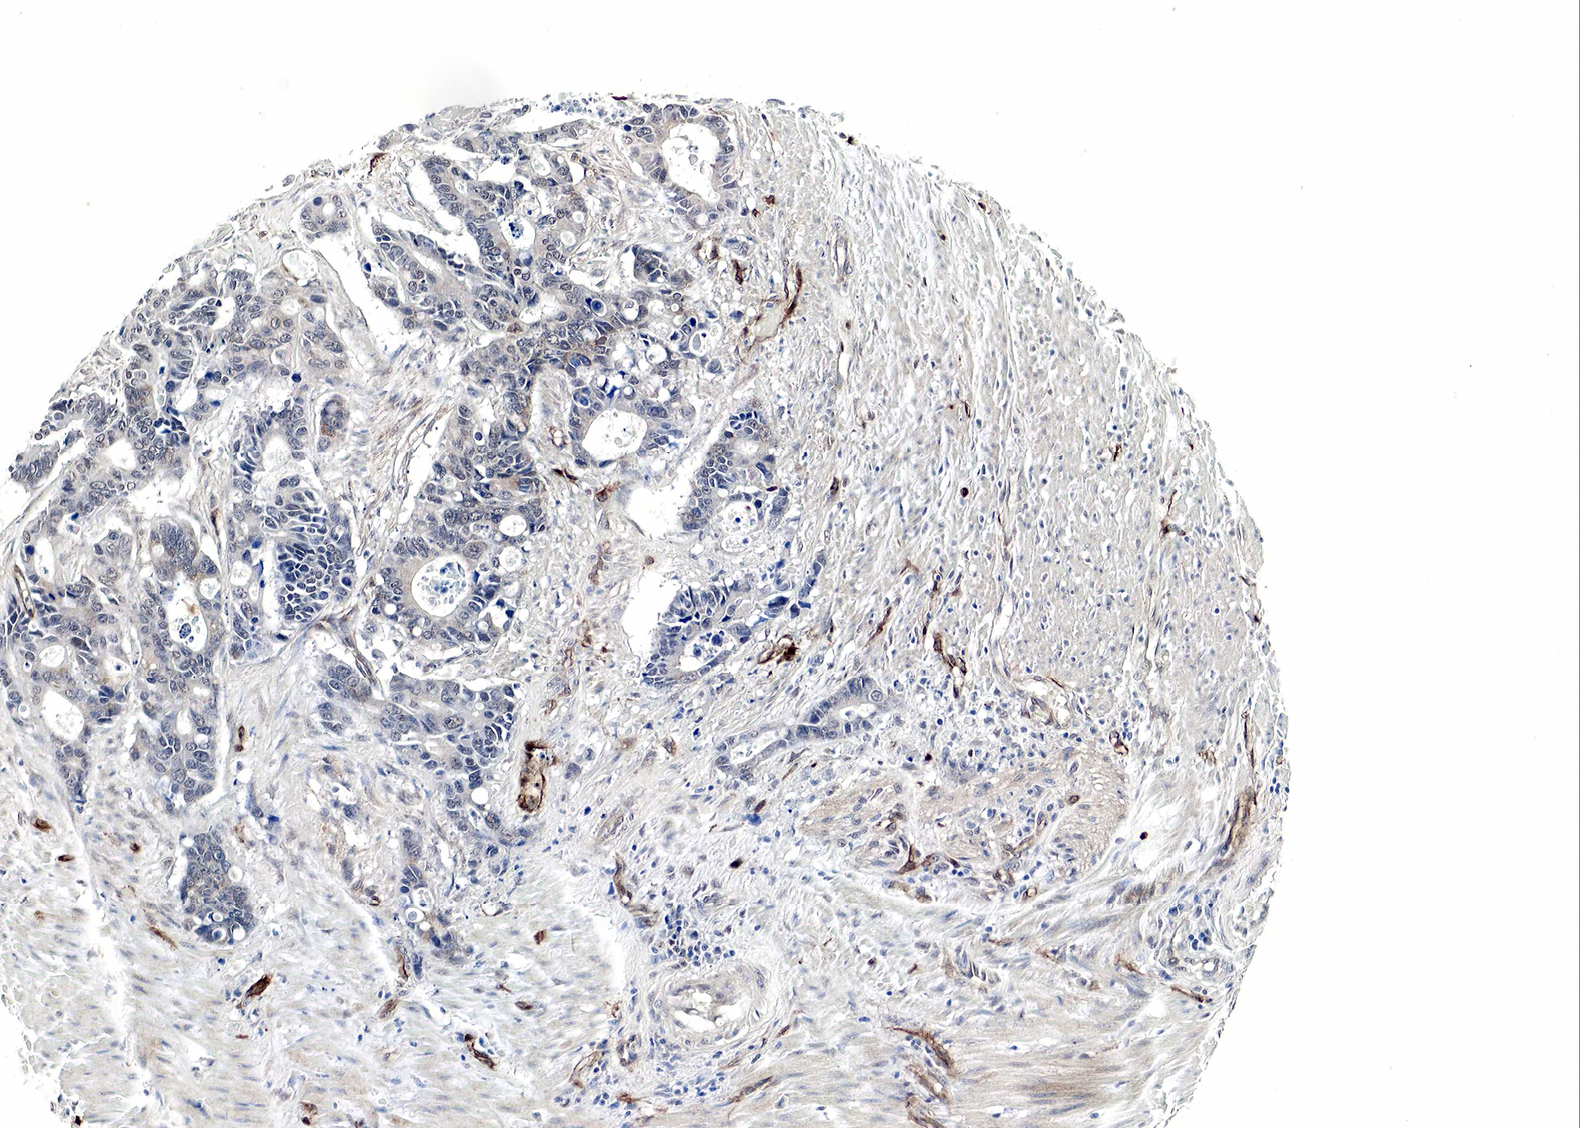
{"staining": {"intensity": "weak", "quantity": "<25%", "location": "cytoplasmic/membranous"}, "tissue": "colorectal cancer", "cell_type": "Tumor cells", "image_type": "cancer", "snomed": [{"axis": "morphology", "description": "Adenocarcinoma, NOS"}, {"axis": "topography", "description": "Colon"}], "caption": "Tumor cells are negative for protein expression in human colorectal cancer. Brightfield microscopy of IHC stained with DAB (3,3'-diaminobenzidine) (brown) and hematoxylin (blue), captured at high magnification.", "gene": "SPIN1", "patient": {"sex": "male", "age": 49}}